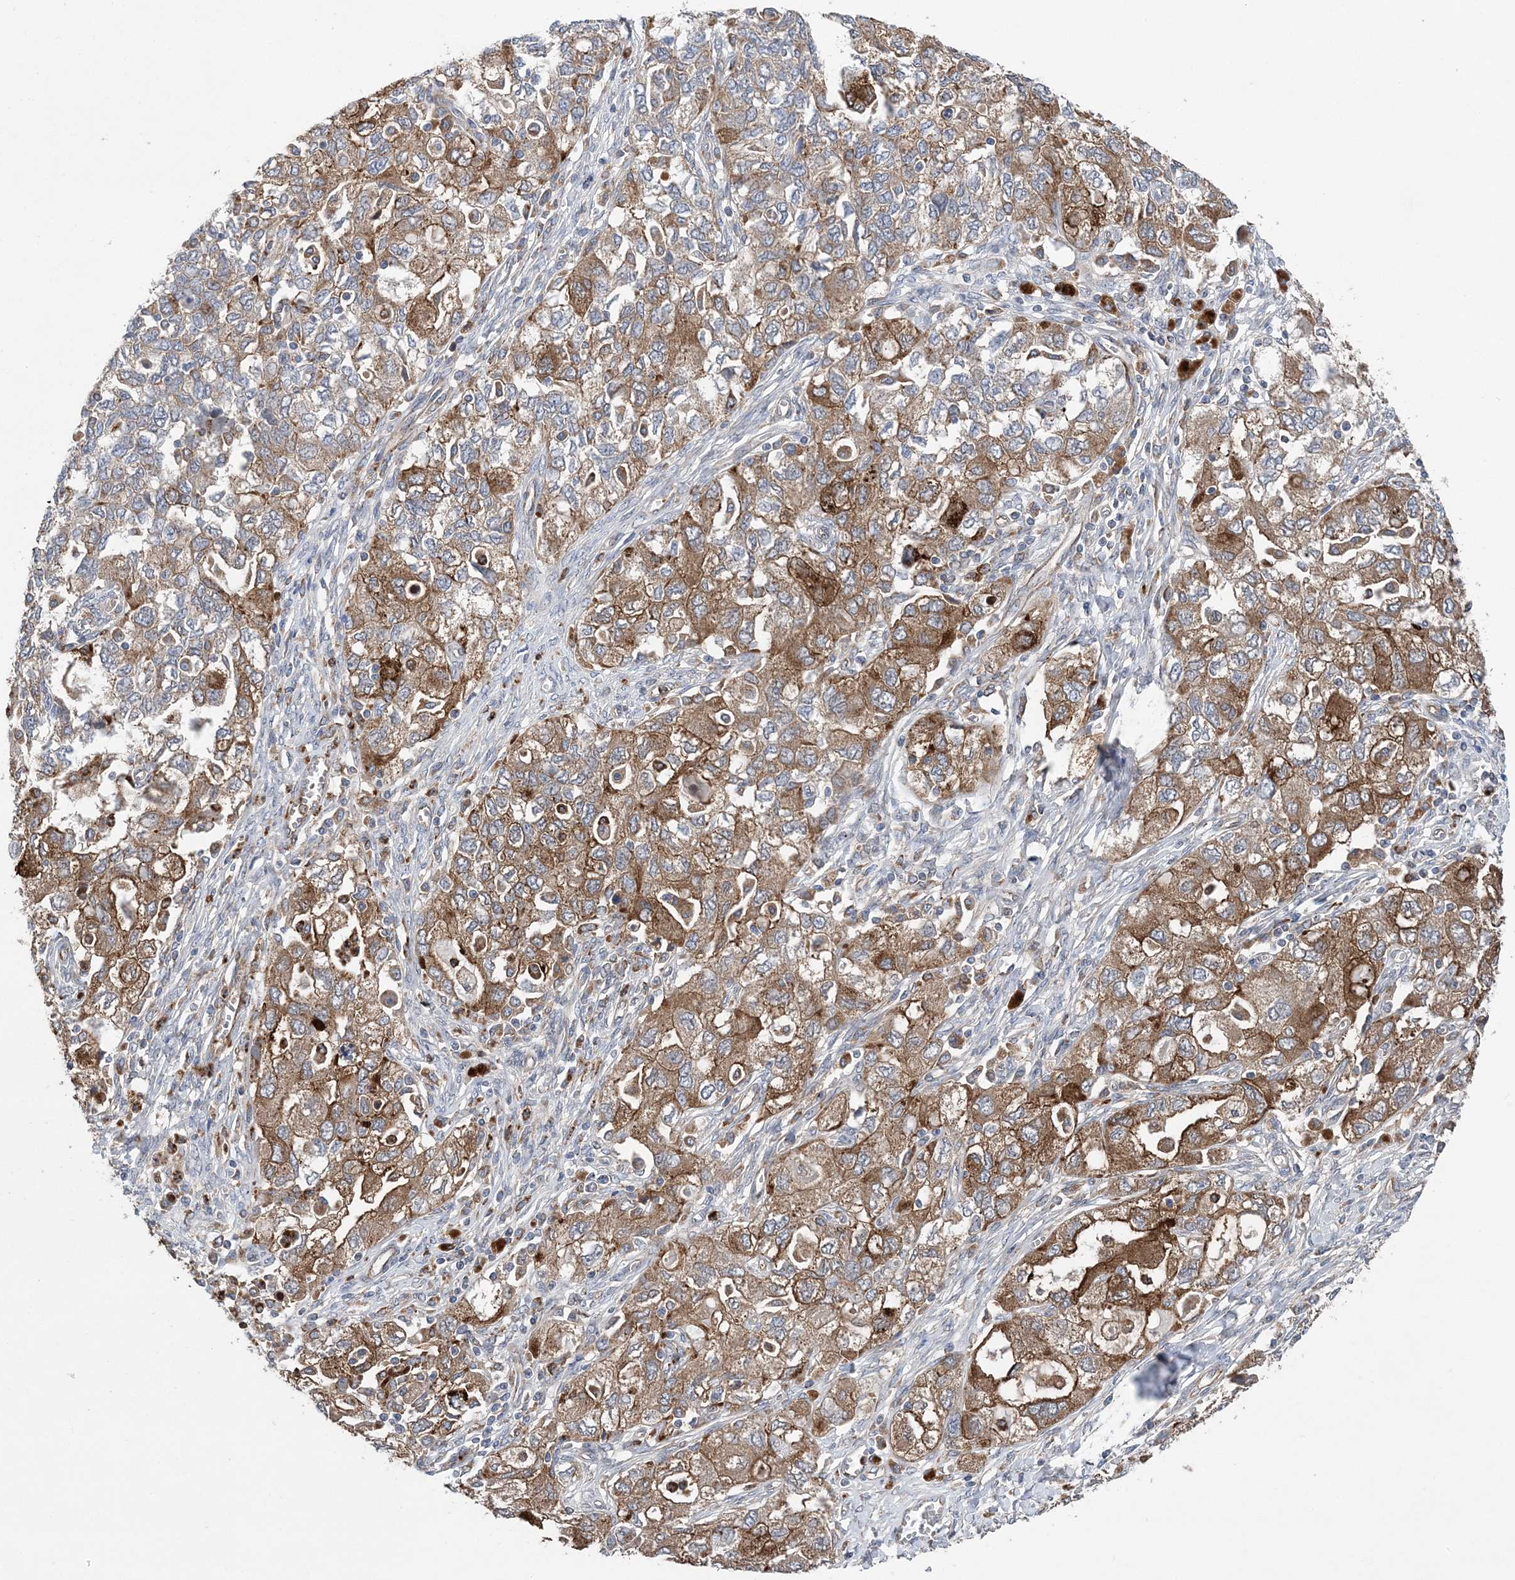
{"staining": {"intensity": "moderate", "quantity": ">75%", "location": "cytoplasmic/membranous"}, "tissue": "ovarian cancer", "cell_type": "Tumor cells", "image_type": "cancer", "snomed": [{"axis": "morphology", "description": "Carcinoma, NOS"}, {"axis": "morphology", "description": "Cystadenocarcinoma, serous, NOS"}, {"axis": "topography", "description": "Ovary"}], "caption": "Immunohistochemical staining of human ovarian cancer (carcinoma) reveals medium levels of moderate cytoplasmic/membranous protein positivity in about >75% of tumor cells.", "gene": "PTTG1IP", "patient": {"sex": "female", "age": 69}}